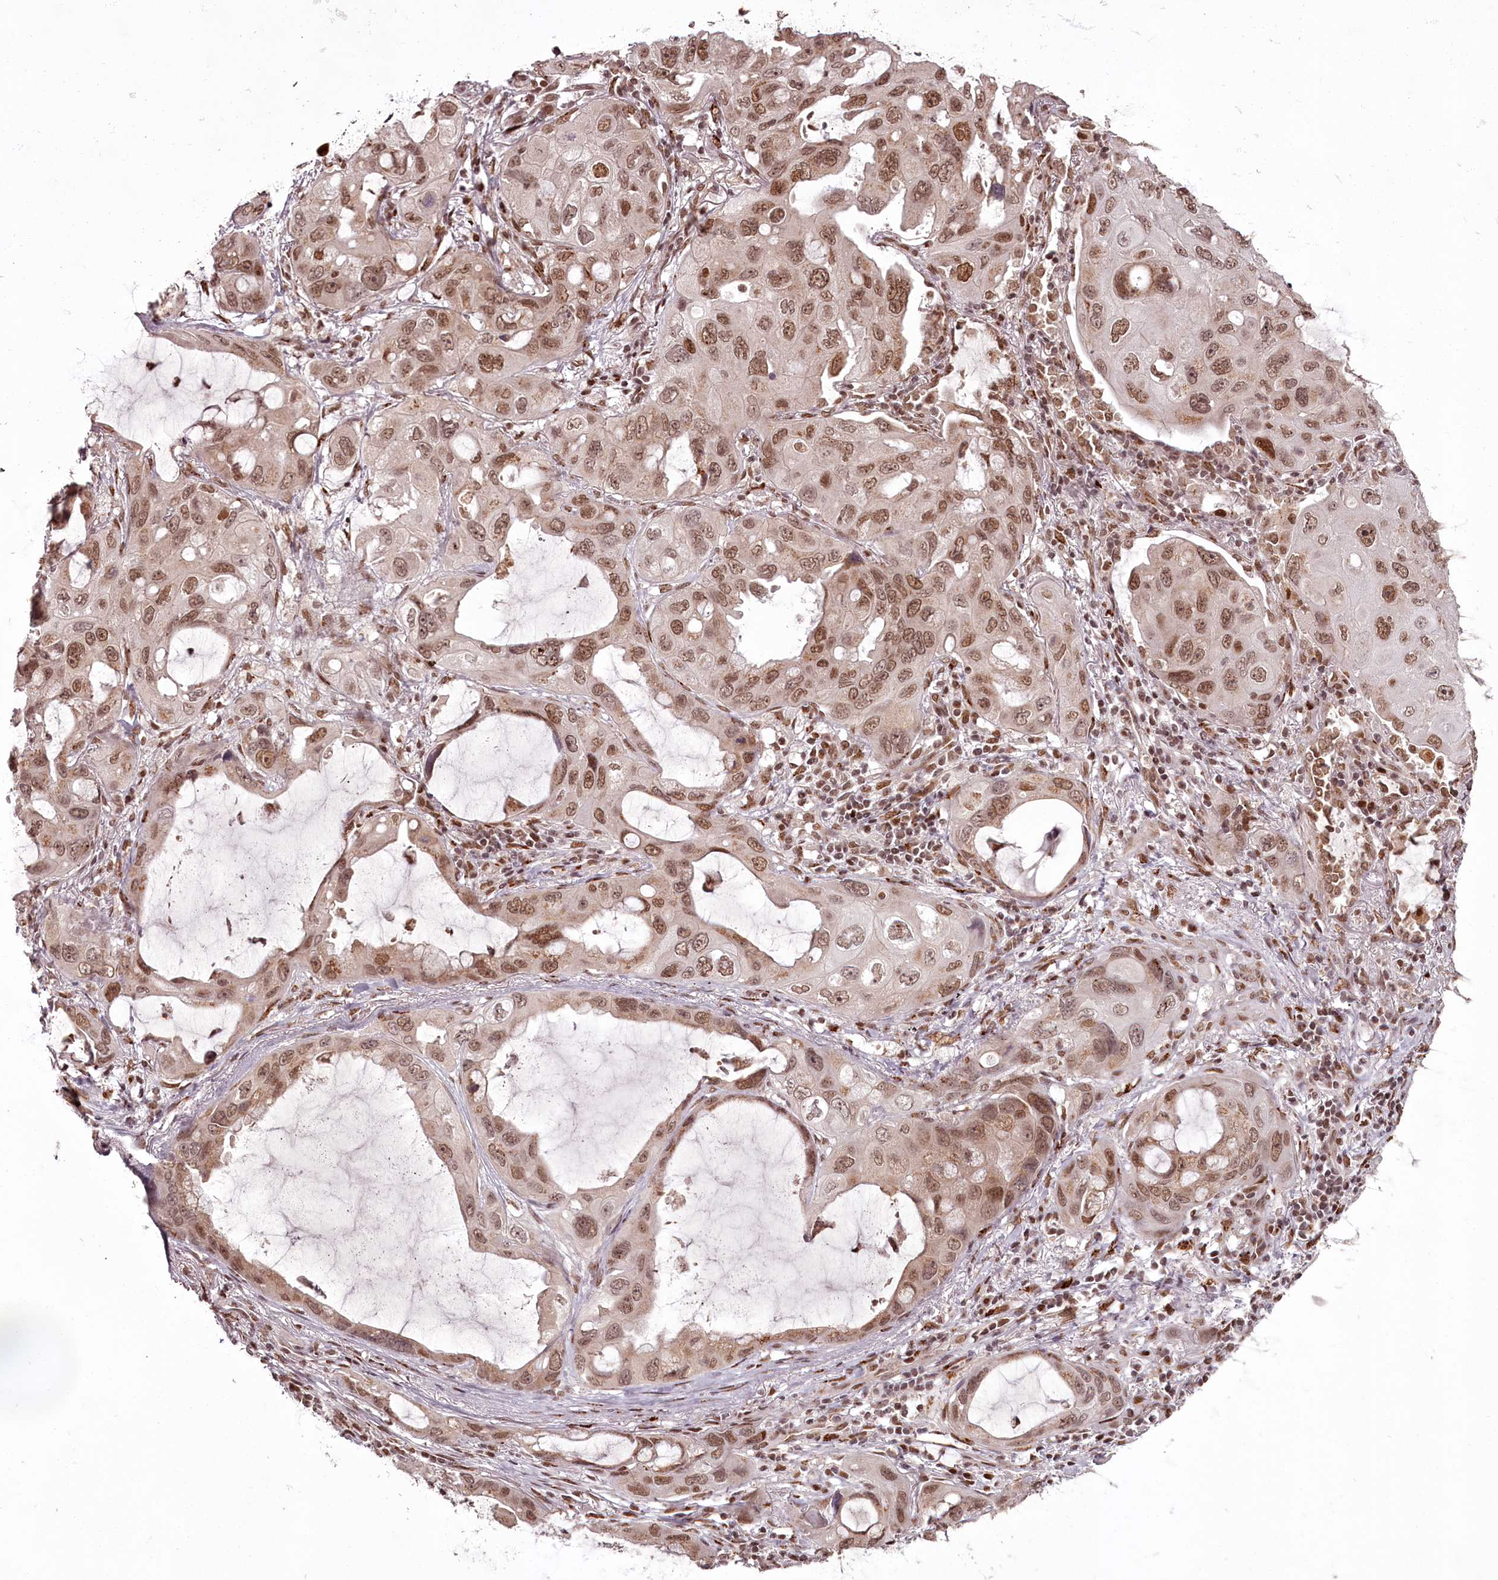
{"staining": {"intensity": "moderate", "quantity": ">75%", "location": "nuclear"}, "tissue": "lung cancer", "cell_type": "Tumor cells", "image_type": "cancer", "snomed": [{"axis": "morphology", "description": "Squamous cell carcinoma, NOS"}, {"axis": "topography", "description": "Lung"}], "caption": "Immunohistochemical staining of lung cancer (squamous cell carcinoma) displays moderate nuclear protein positivity in about >75% of tumor cells.", "gene": "CEP83", "patient": {"sex": "female", "age": 73}}